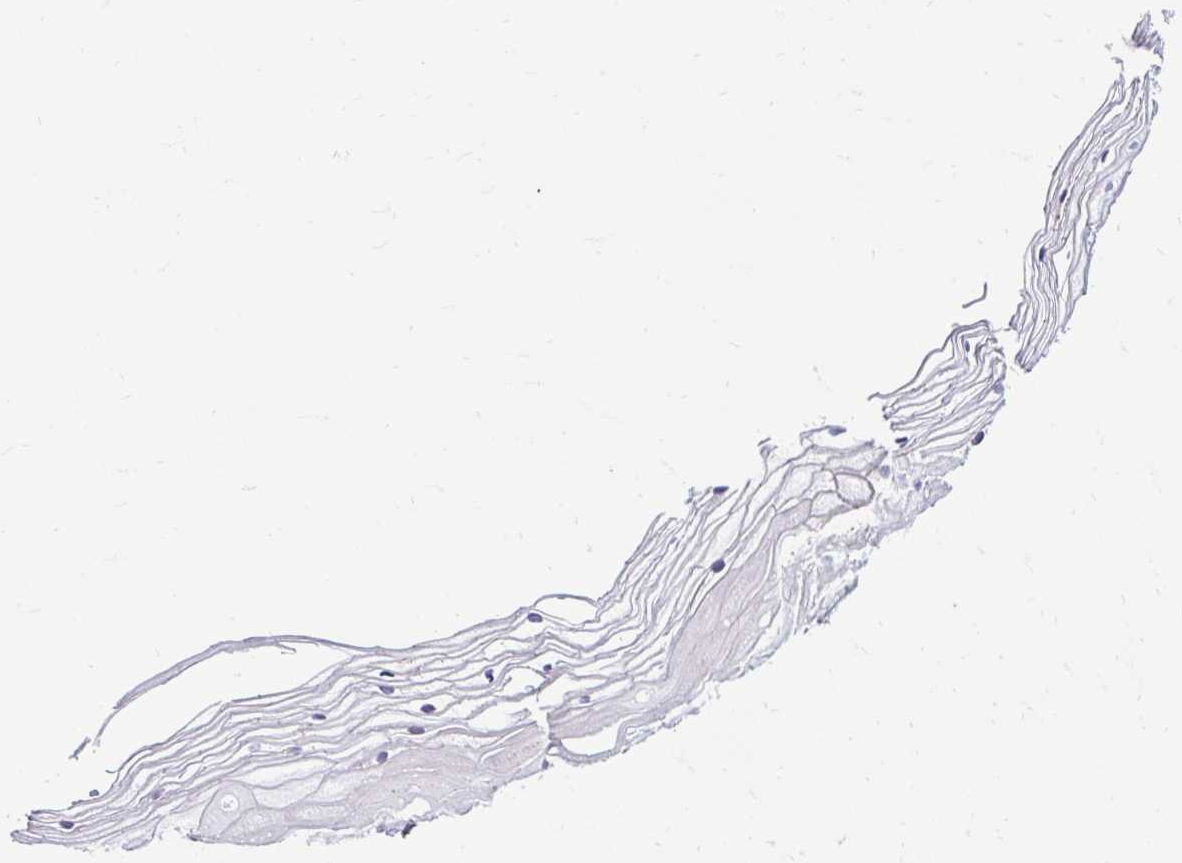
{"staining": {"intensity": "strong", "quantity": ">75%", "location": "cytoplasmic/membranous"}, "tissue": "cervix", "cell_type": "Glandular cells", "image_type": "normal", "snomed": [{"axis": "morphology", "description": "Normal tissue, NOS"}, {"axis": "topography", "description": "Cervix"}], "caption": "IHC of normal human cervix displays high levels of strong cytoplasmic/membranous staining in about >75% of glandular cells.", "gene": "FUCA1", "patient": {"sex": "female", "age": 36}}